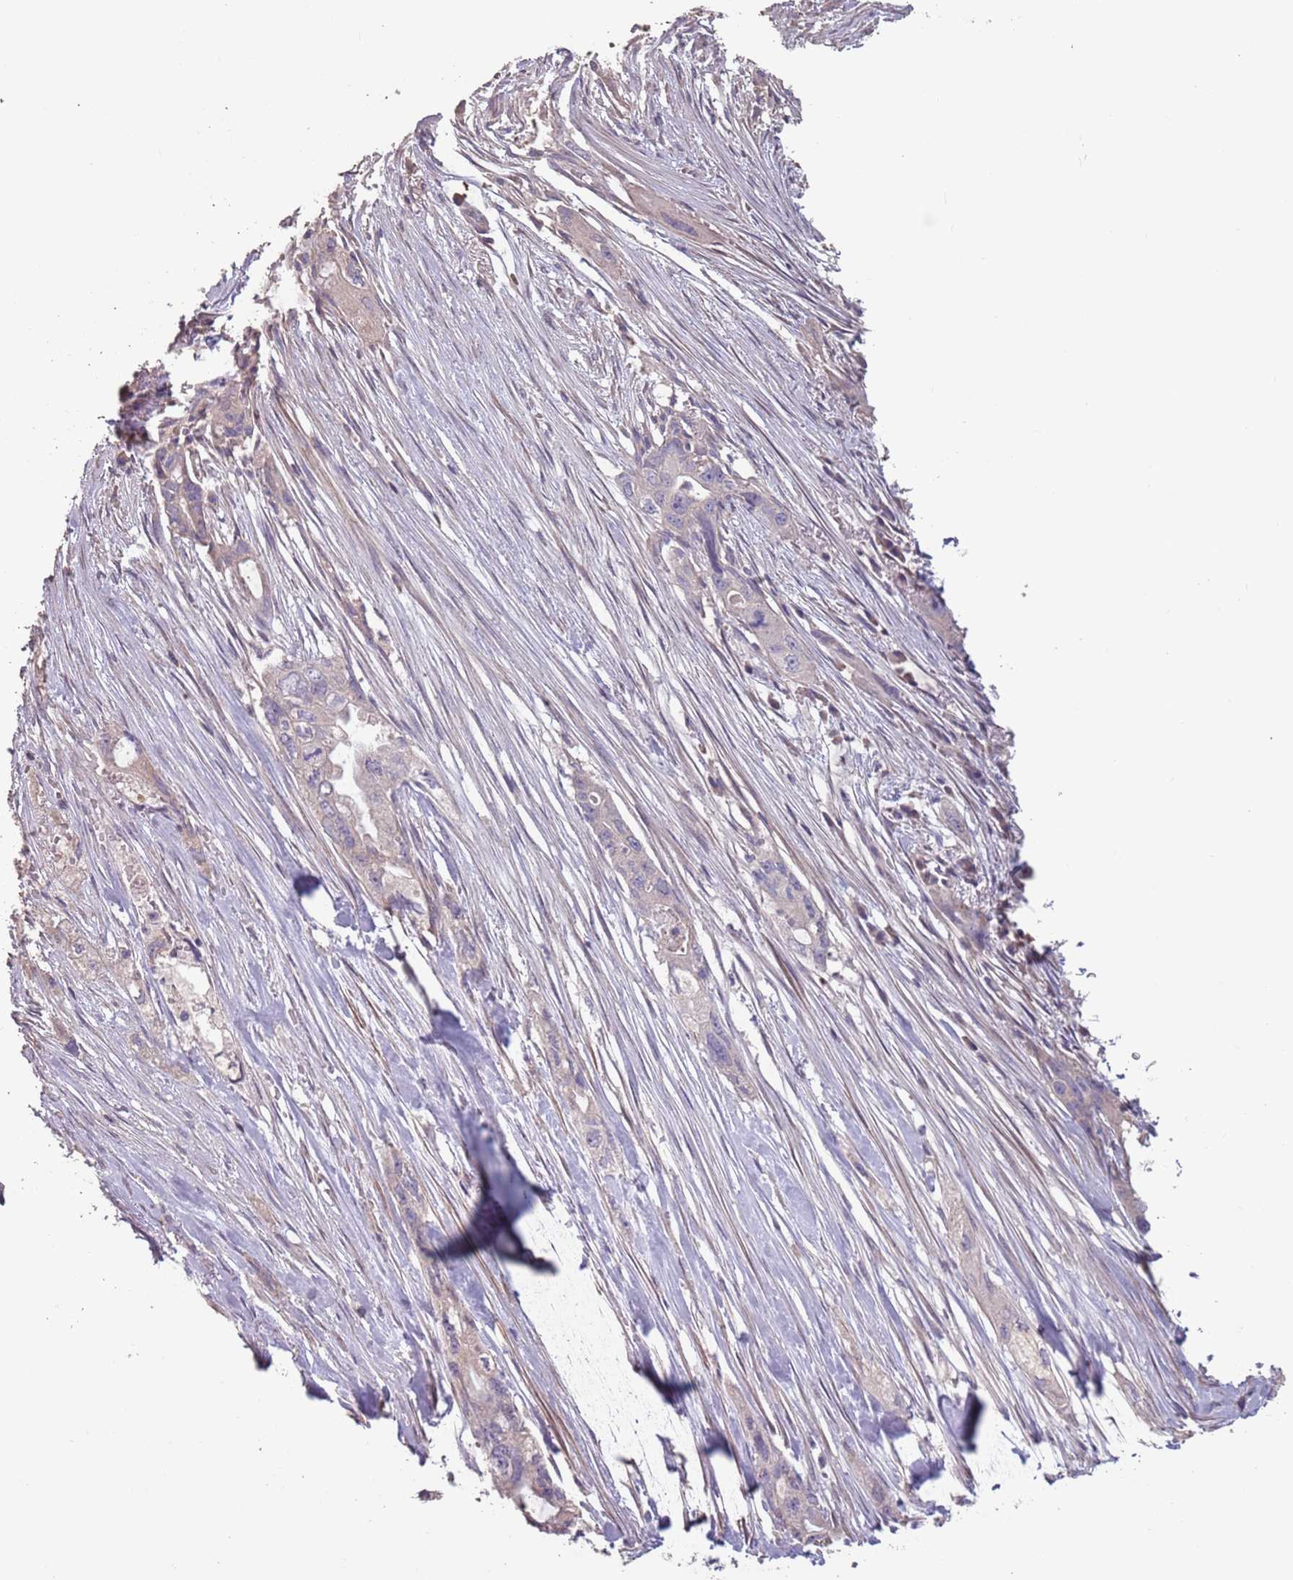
{"staining": {"intensity": "negative", "quantity": "none", "location": "none"}, "tissue": "pancreatic cancer", "cell_type": "Tumor cells", "image_type": "cancer", "snomed": [{"axis": "morphology", "description": "Adenocarcinoma, NOS"}, {"axis": "topography", "description": "Pancreas"}], "caption": "This is a micrograph of immunohistochemistry (IHC) staining of adenocarcinoma (pancreatic), which shows no expression in tumor cells.", "gene": "MBD3L1", "patient": {"sex": "female", "age": 73}}